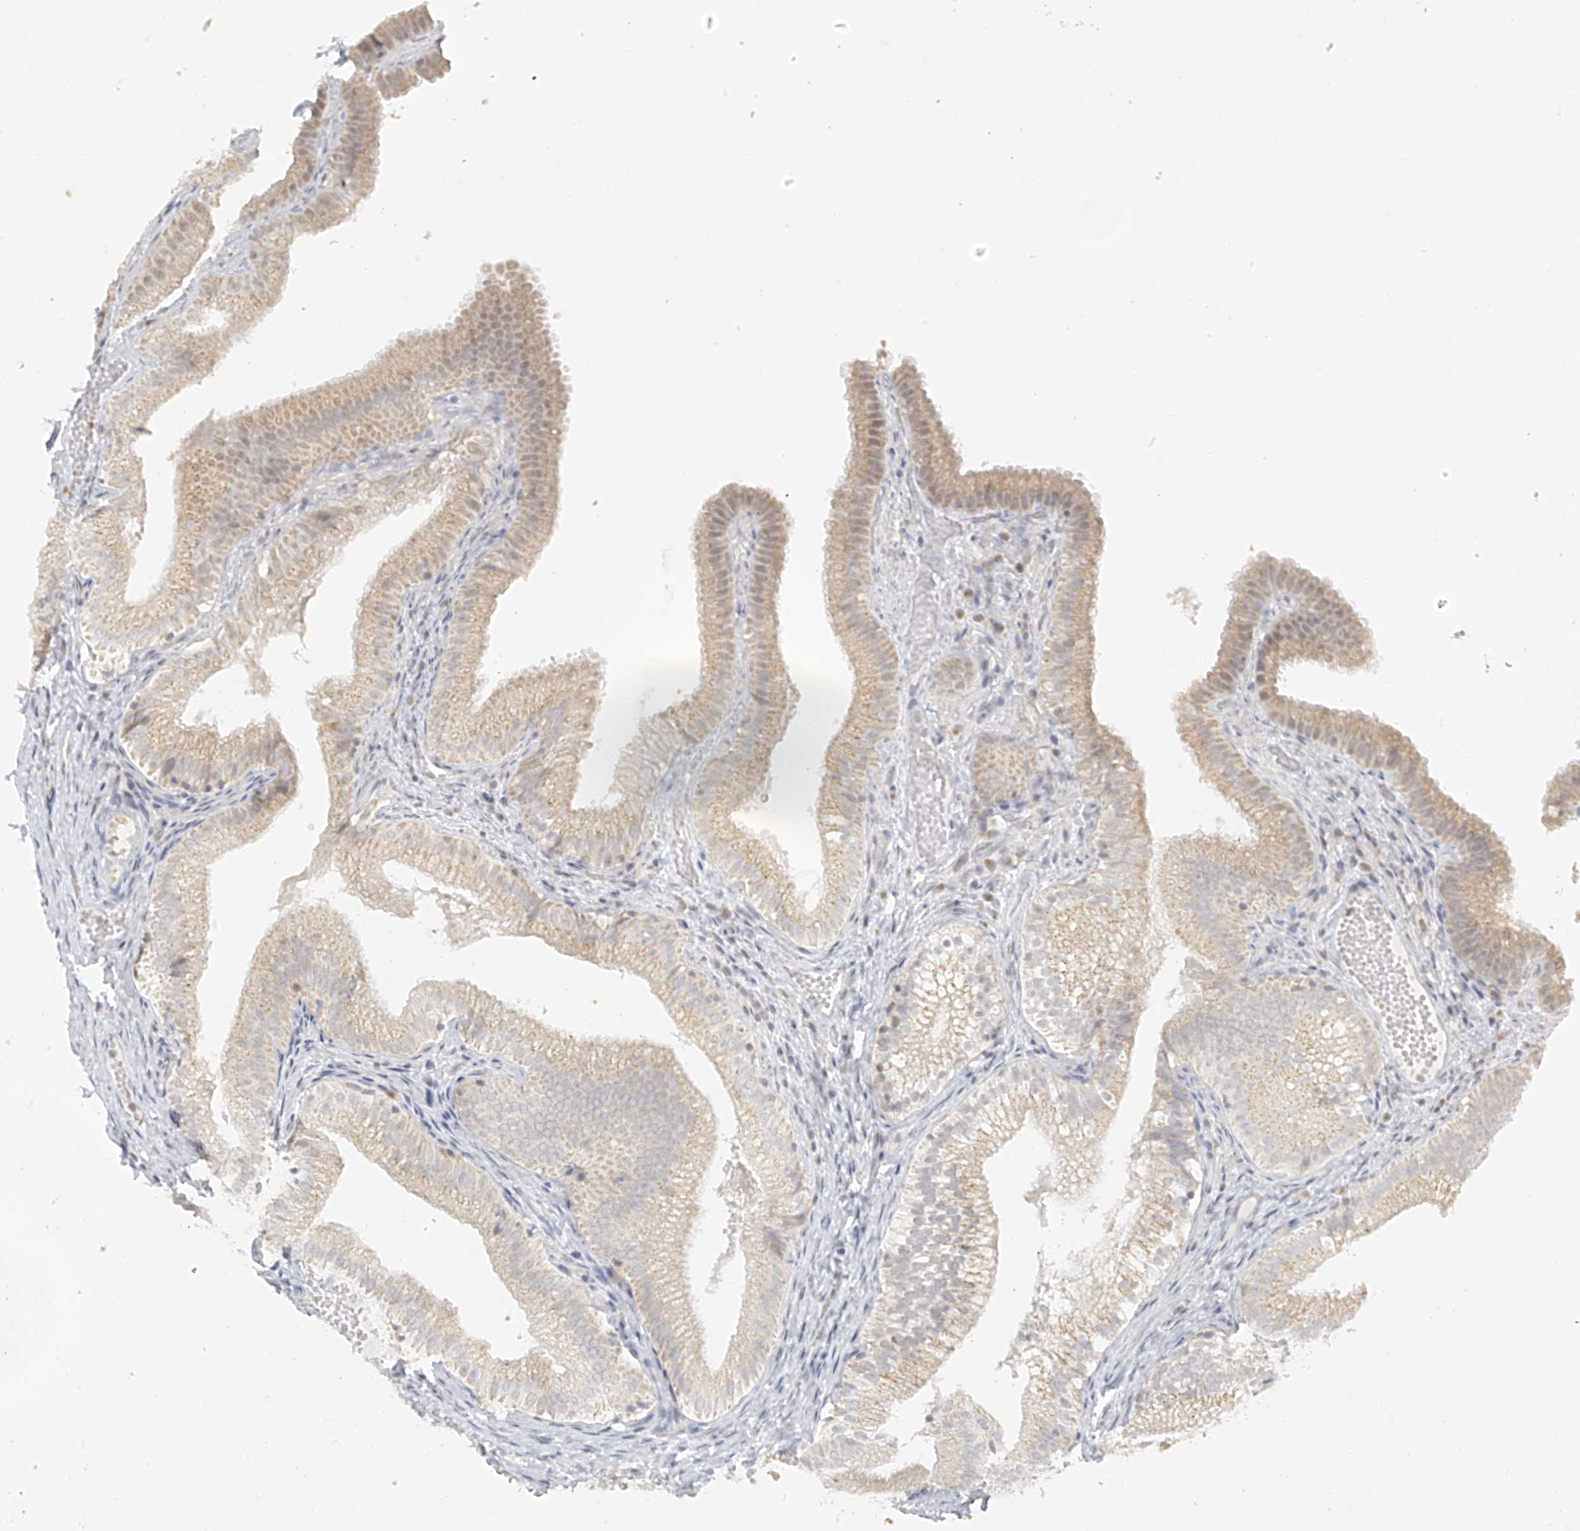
{"staining": {"intensity": "moderate", "quantity": "25%-75%", "location": "cytoplasmic/membranous"}, "tissue": "gallbladder", "cell_type": "Glandular cells", "image_type": "normal", "snomed": [{"axis": "morphology", "description": "Normal tissue, NOS"}, {"axis": "topography", "description": "Gallbladder"}], "caption": "Gallbladder stained with immunohistochemistry (IHC) shows moderate cytoplasmic/membranous staining in approximately 25%-75% of glandular cells. (DAB (3,3'-diaminobenzidine) IHC with brightfield microscopy, high magnification).", "gene": "DYRK1B", "patient": {"sex": "female", "age": 30}}